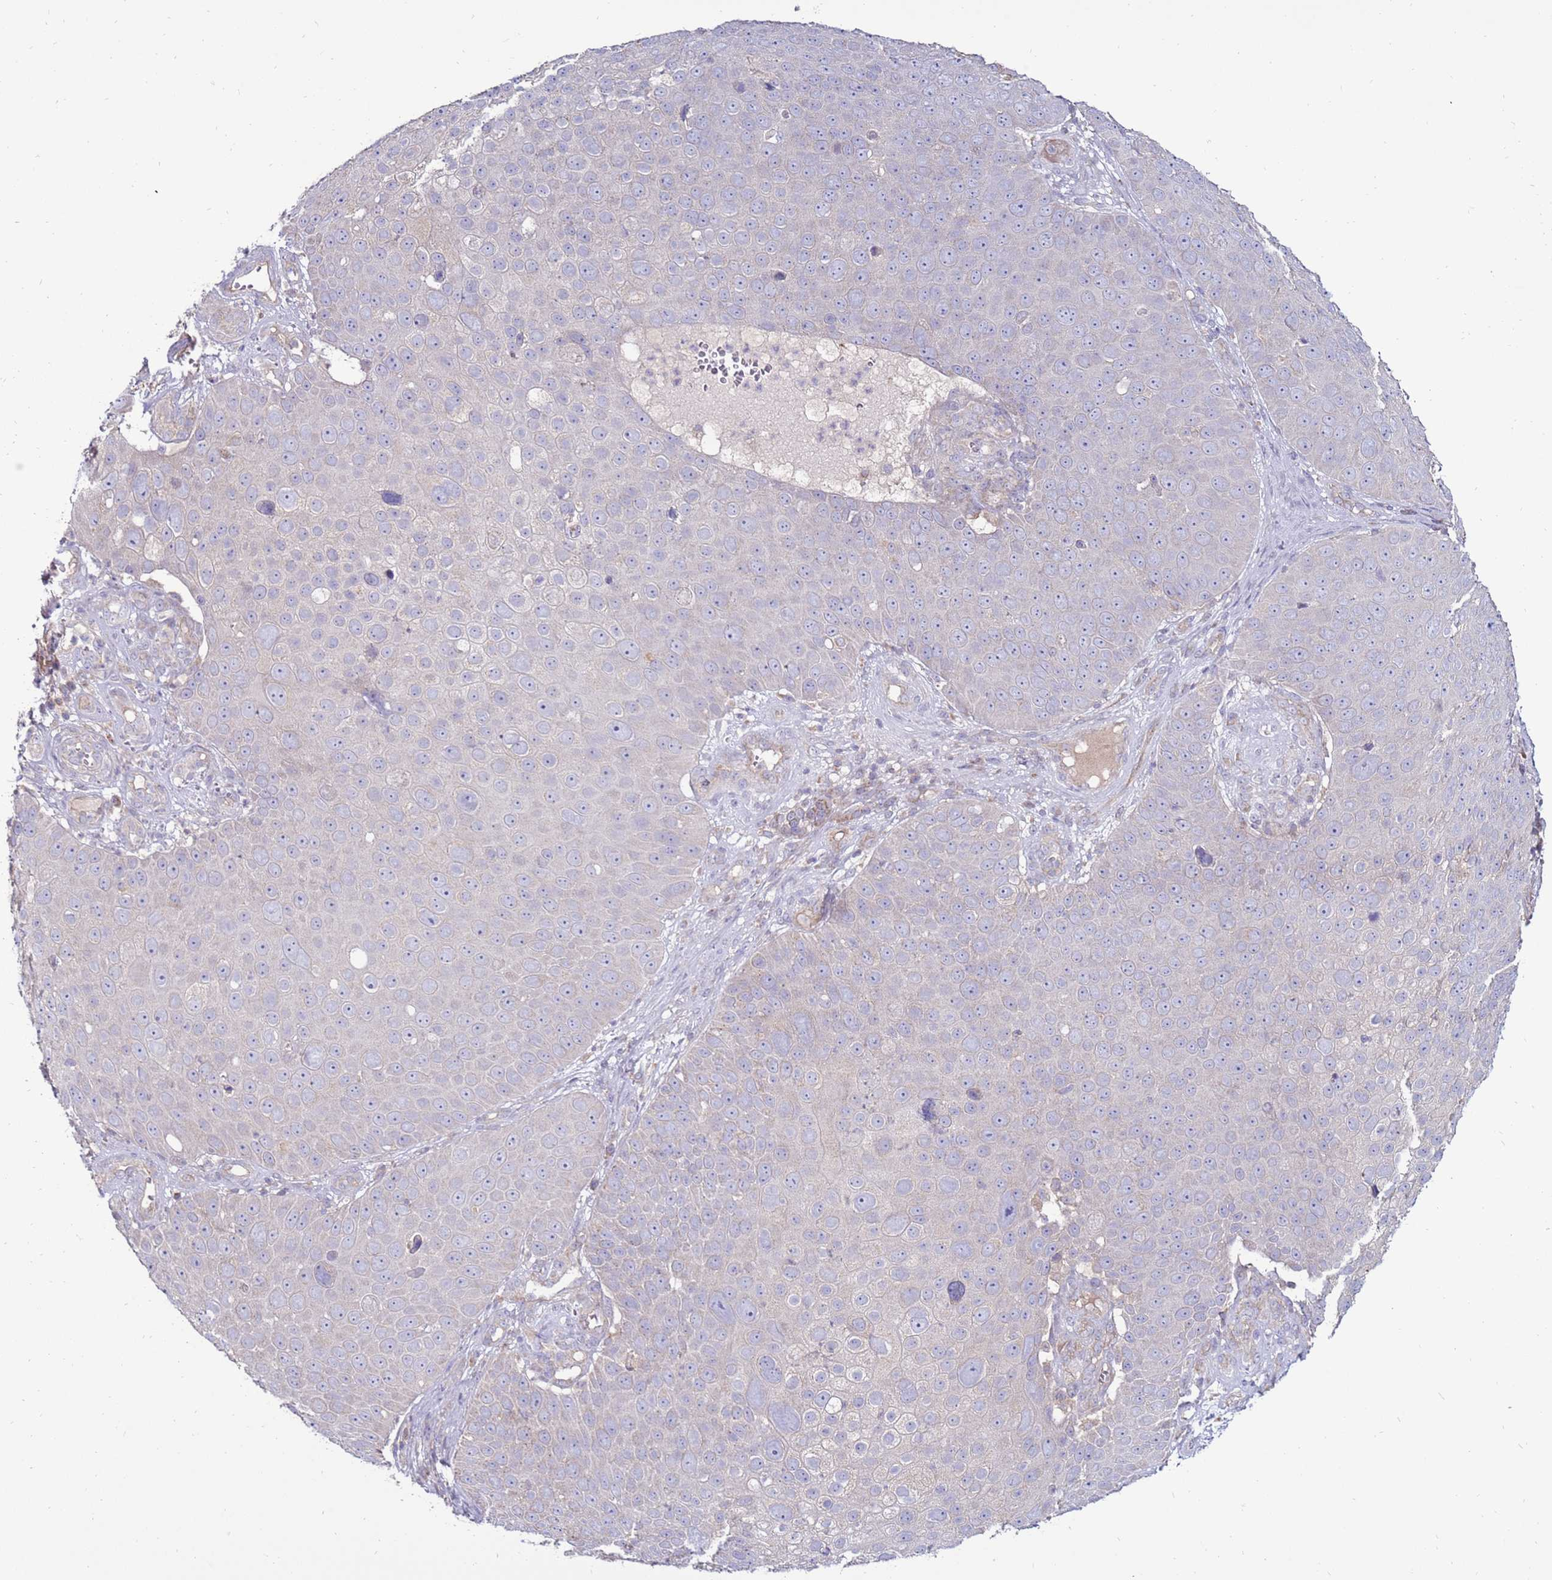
{"staining": {"intensity": "negative", "quantity": "none", "location": "none"}, "tissue": "skin cancer", "cell_type": "Tumor cells", "image_type": "cancer", "snomed": [{"axis": "morphology", "description": "Squamous cell carcinoma, NOS"}, {"axis": "topography", "description": "Skin"}], "caption": "Human skin squamous cell carcinoma stained for a protein using immunohistochemistry (IHC) shows no staining in tumor cells.", "gene": "TRAPPC4", "patient": {"sex": "male", "age": 71}}